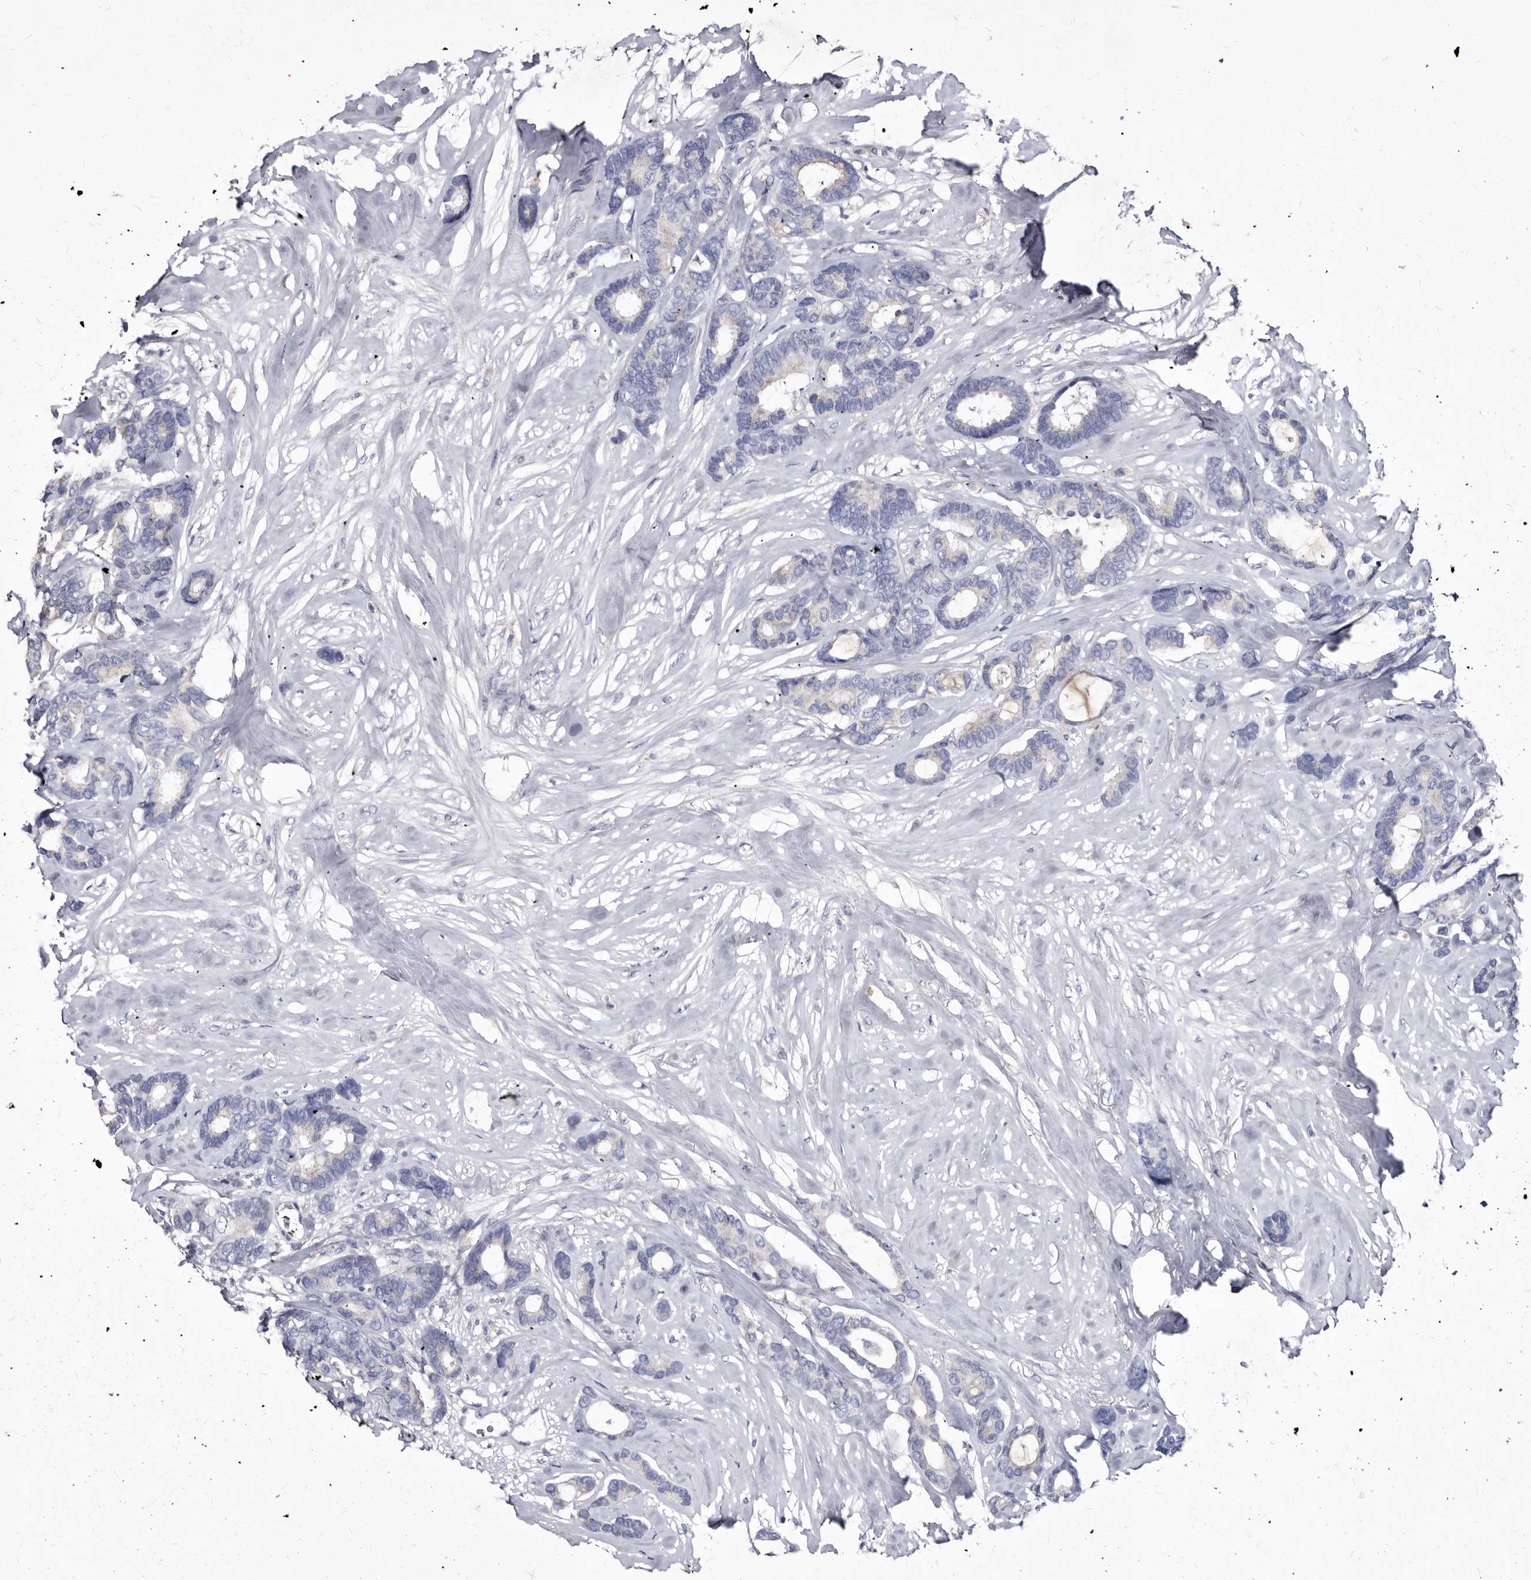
{"staining": {"intensity": "negative", "quantity": "none", "location": "none"}, "tissue": "breast cancer", "cell_type": "Tumor cells", "image_type": "cancer", "snomed": [{"axis": "morphology", "description": "Duct carcinoma"}, {"axis": "topography", "description": "Breast"}], "caption": "High power microscopy histopathology image of an immunohistochemistry photomicrograph of infiltrating ductal carcinoma (breast), revealing no significant positivity in tumor cells.", "gene": "SLC39A2", "patient": {"sex": "female", "age": 87}}